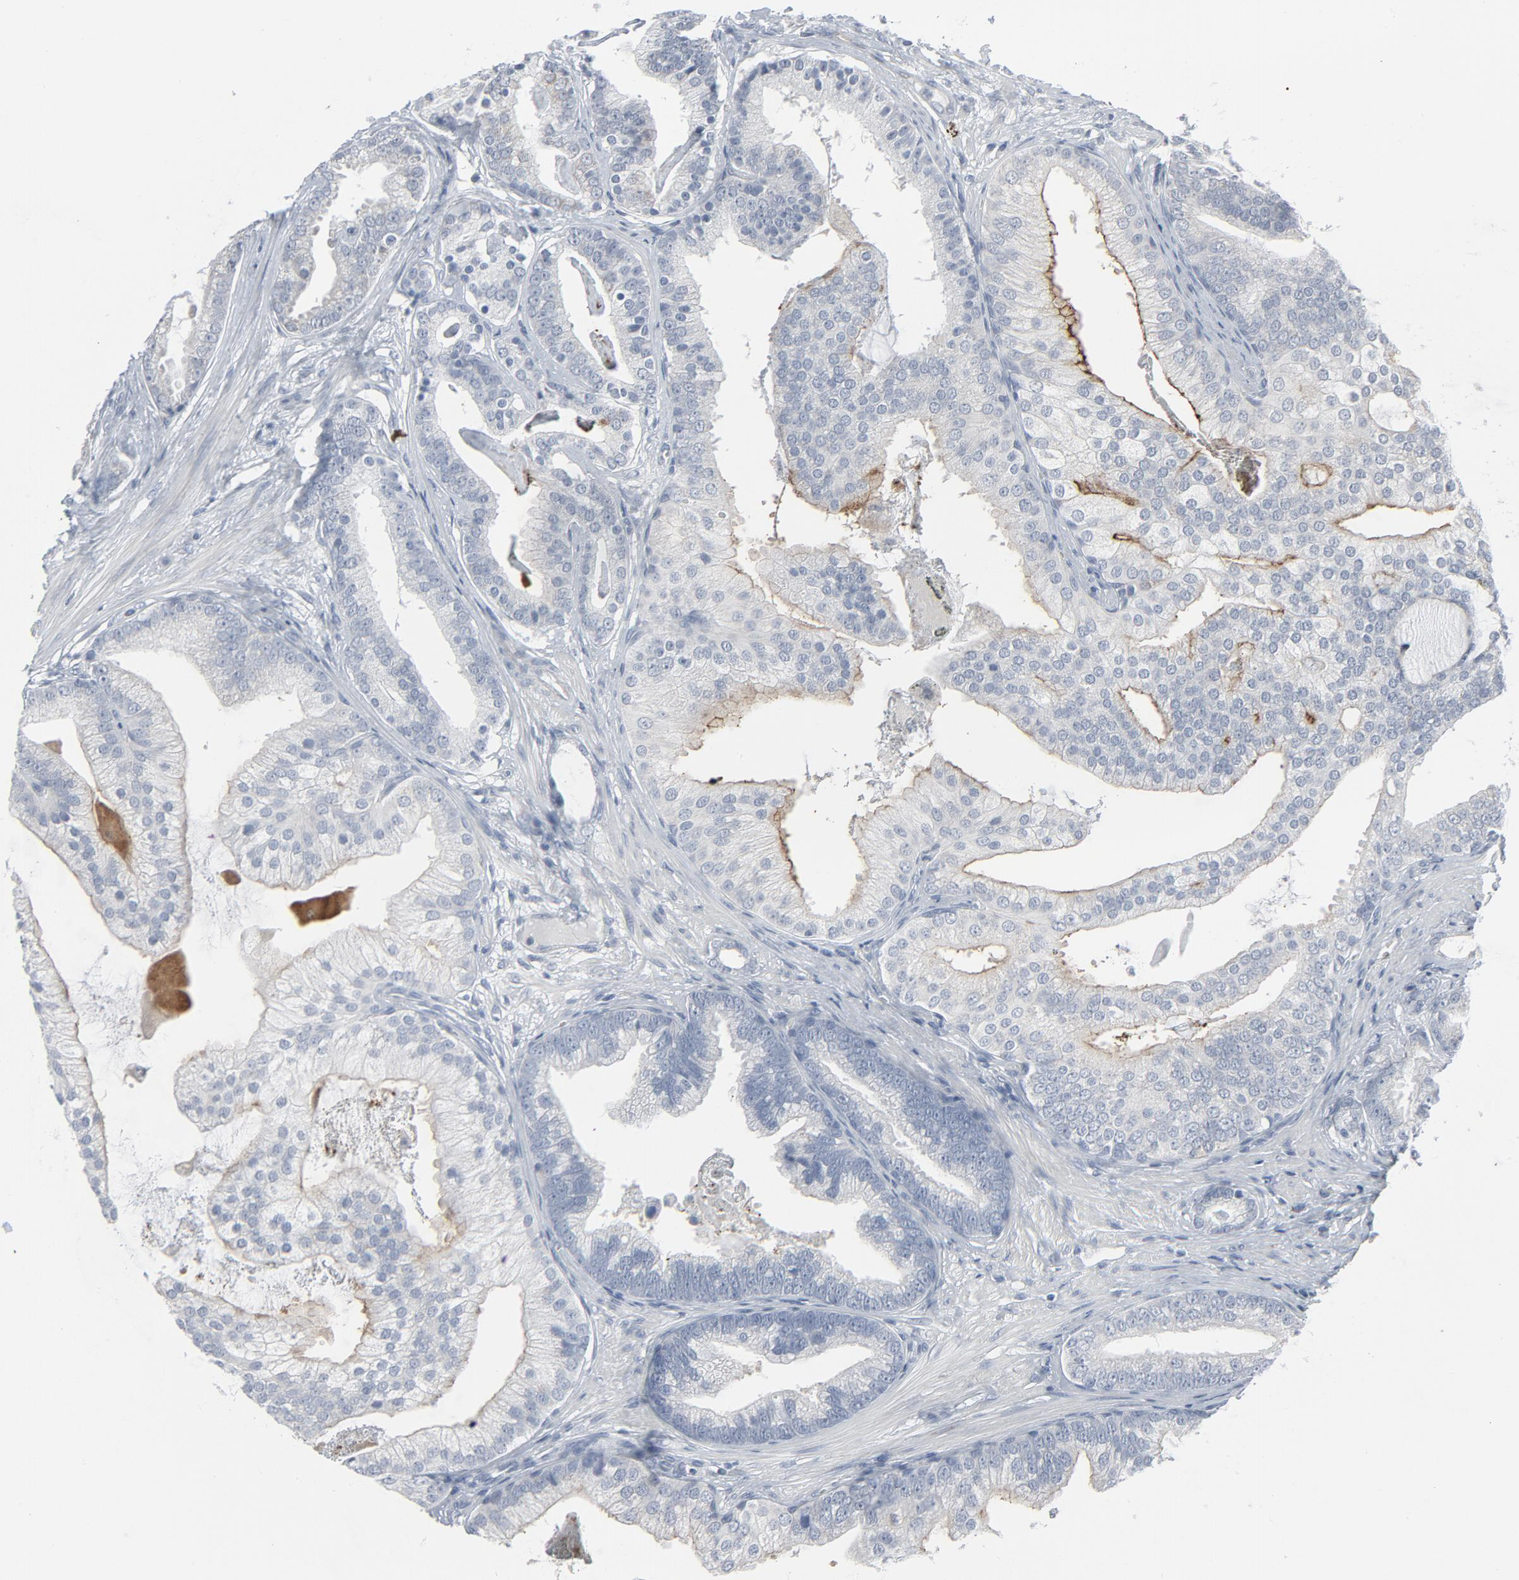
{"staining": {"intensity": "negative", "quantity": "none", "location": "none"}, "tissue": "prostate cancer", "cell_type": "Tumor cells", "image_type": "cancer", "snomed": [{"axis": "morphology", "description": "Adenocarcinoma, Low grade"}, {"axis": "topography", "description": "Prostate"}], "caption": "Tumor cells are negative for brown protein staining in adenocarcinoma (low-grade) (prostate).", "gene": "GPX2", "patient": {"sex": "male", "age": 58}}